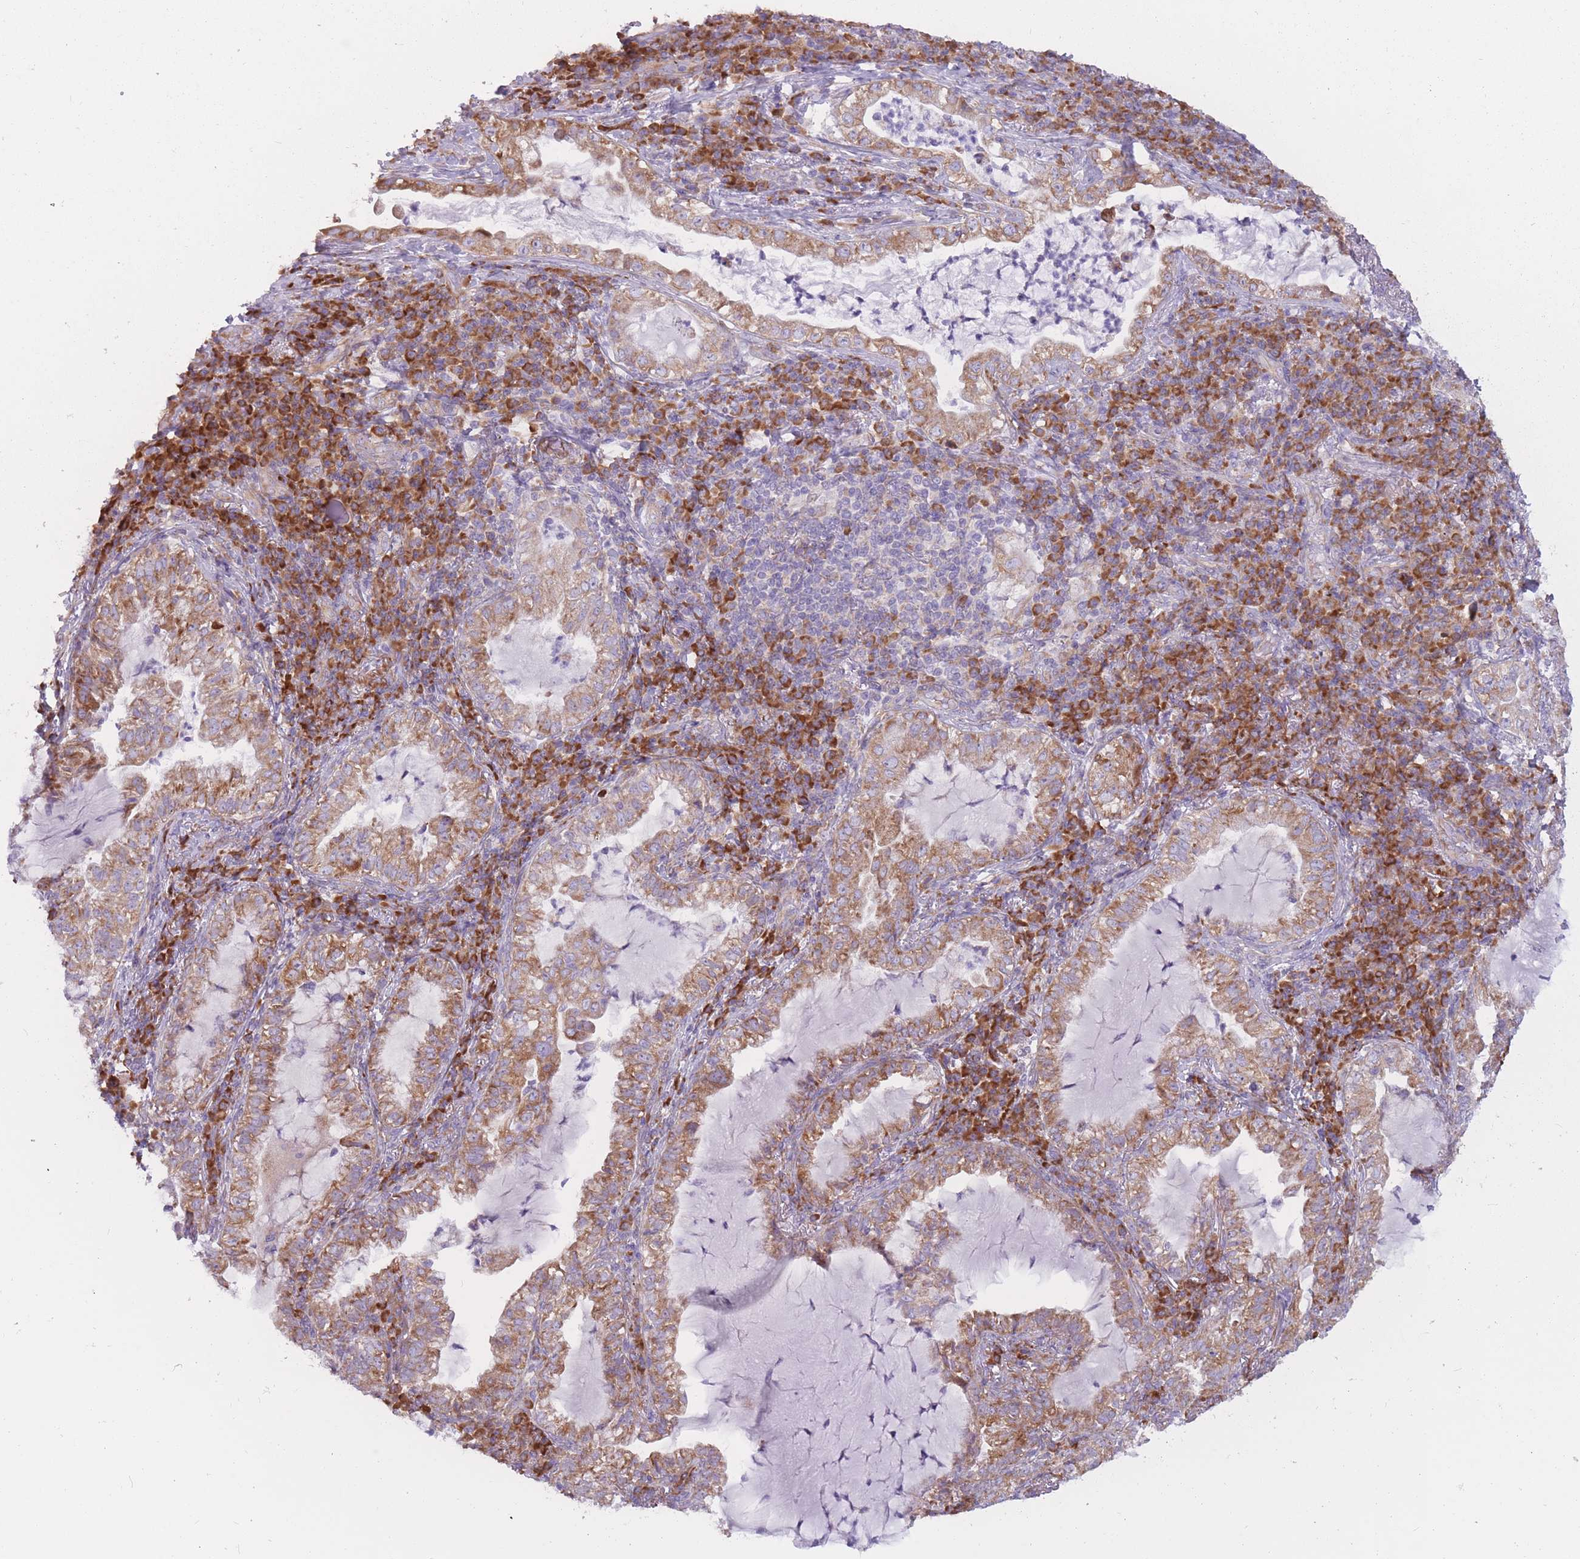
{"staining": {"intensity": "moderate", "quantity": ">75%", "location": "cytoplasmic/membranous"}, "tissue": "lung cancer", "cell_type": "Tumor cells", "image_type": "cancer", "snomed": [{"axis": "morphology", "description": "Adenocarcinoma, NOS"}, {"axis": "topography", "description": "Lung"}], "caption": "Human adenocarcinoma (lung) stained with a brown dye exhibits moderate cytoplasmic/membranous positive staining in approximately >75% of tumor cells.", "gene": "RPL18", "patient": {"sex": "female", "age": 73}}